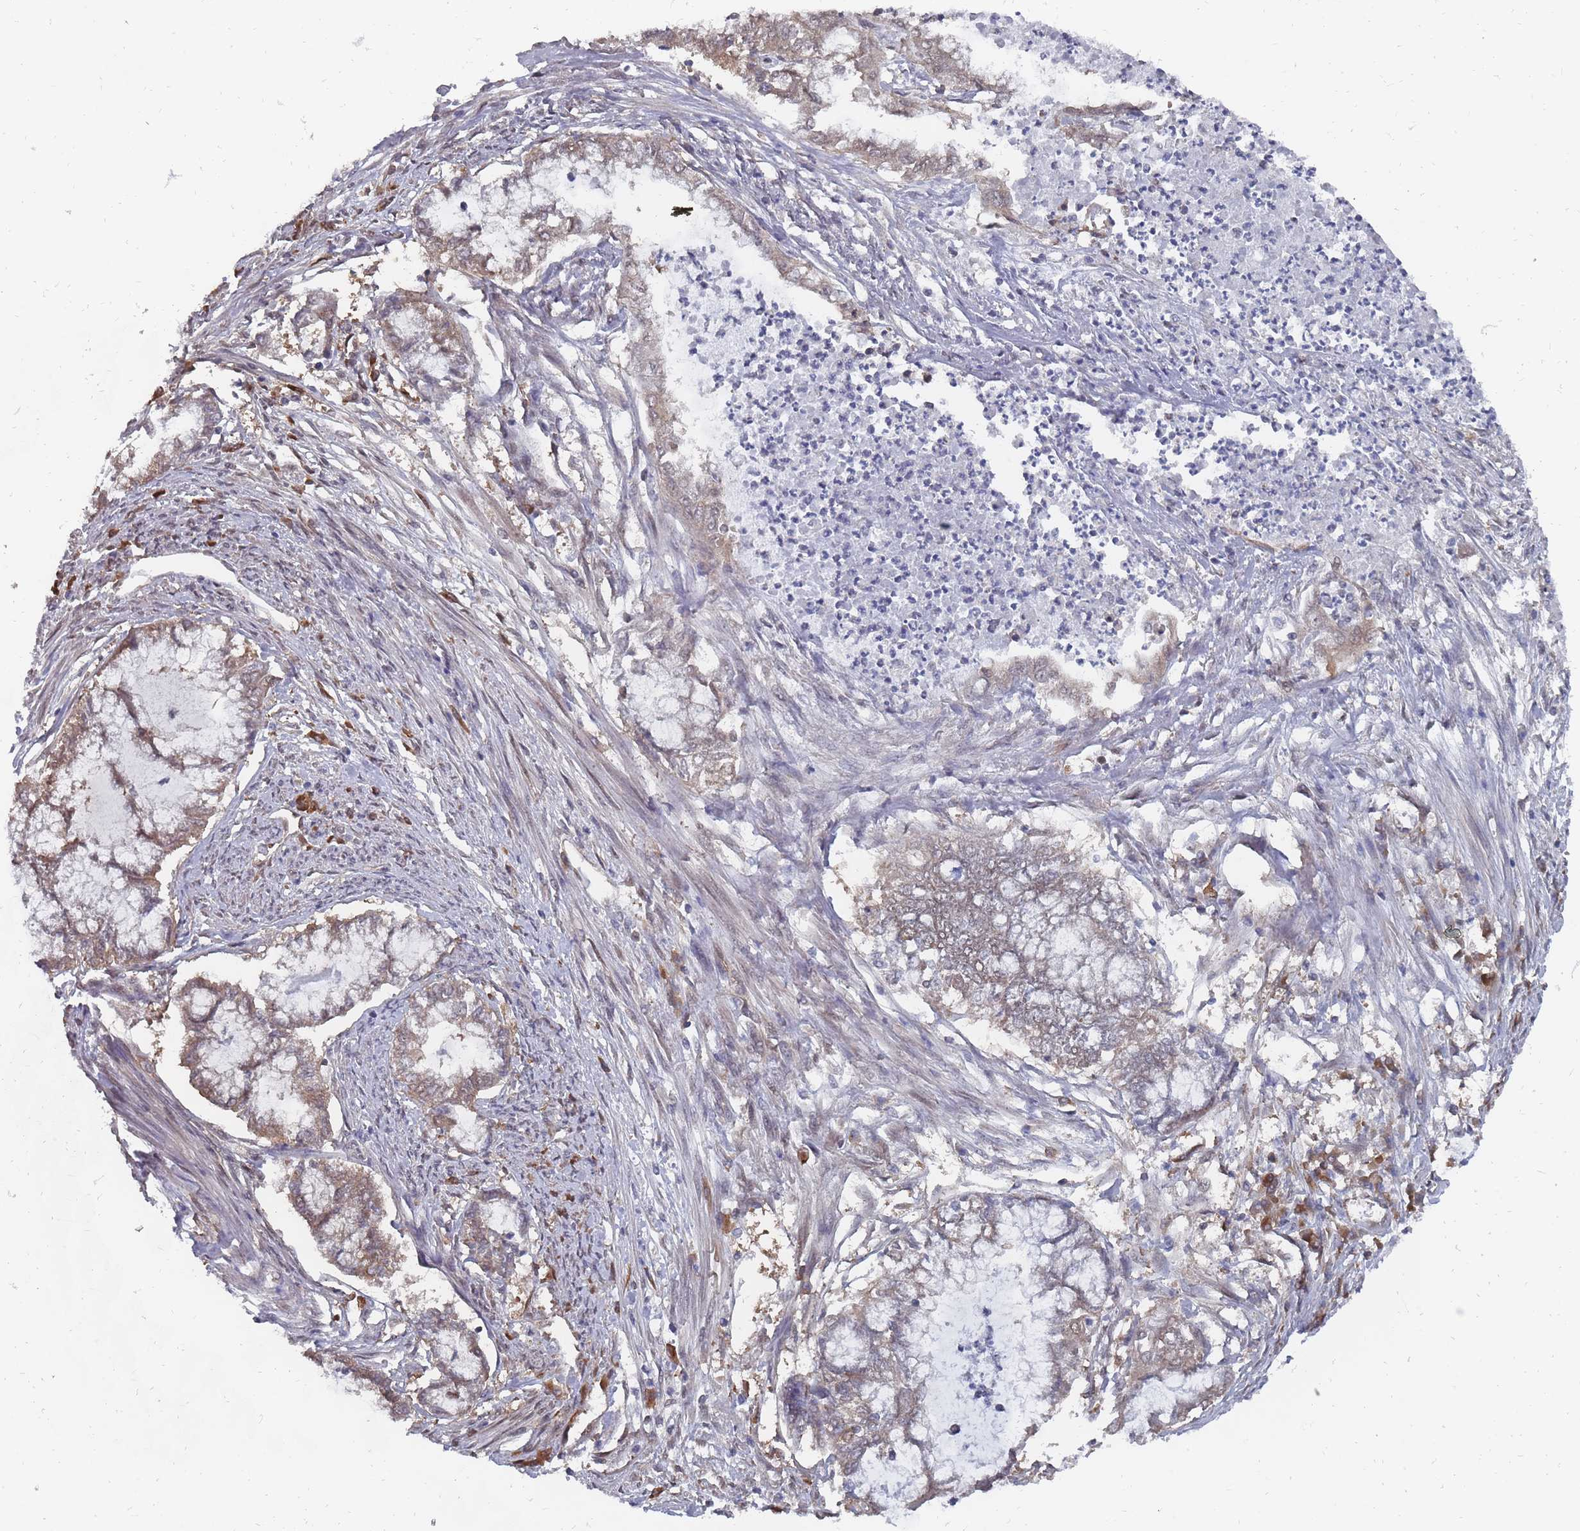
{"staining": {"intensity": "moderate", "quantity": ">75%", "location": "cytoplasmic/membranous"}, "tissue": "endometrial cancer", "cell_type": "Tumor cells", "image_type": "cancer", "snomed": [{"axis": "morphology", "description": "Adenocarcinoma, NOS"}, {"axis": "topography", "description": "Endometrium"}], "caption": "Endometrial cancer (adenocarcinoma) stained with a brown dye shows moderate cytoplasmic/membranous positive staining in approximately >75% of tumor cells.", "gene": "NKD1", "patient": {"sex": "female", "age": 79}}